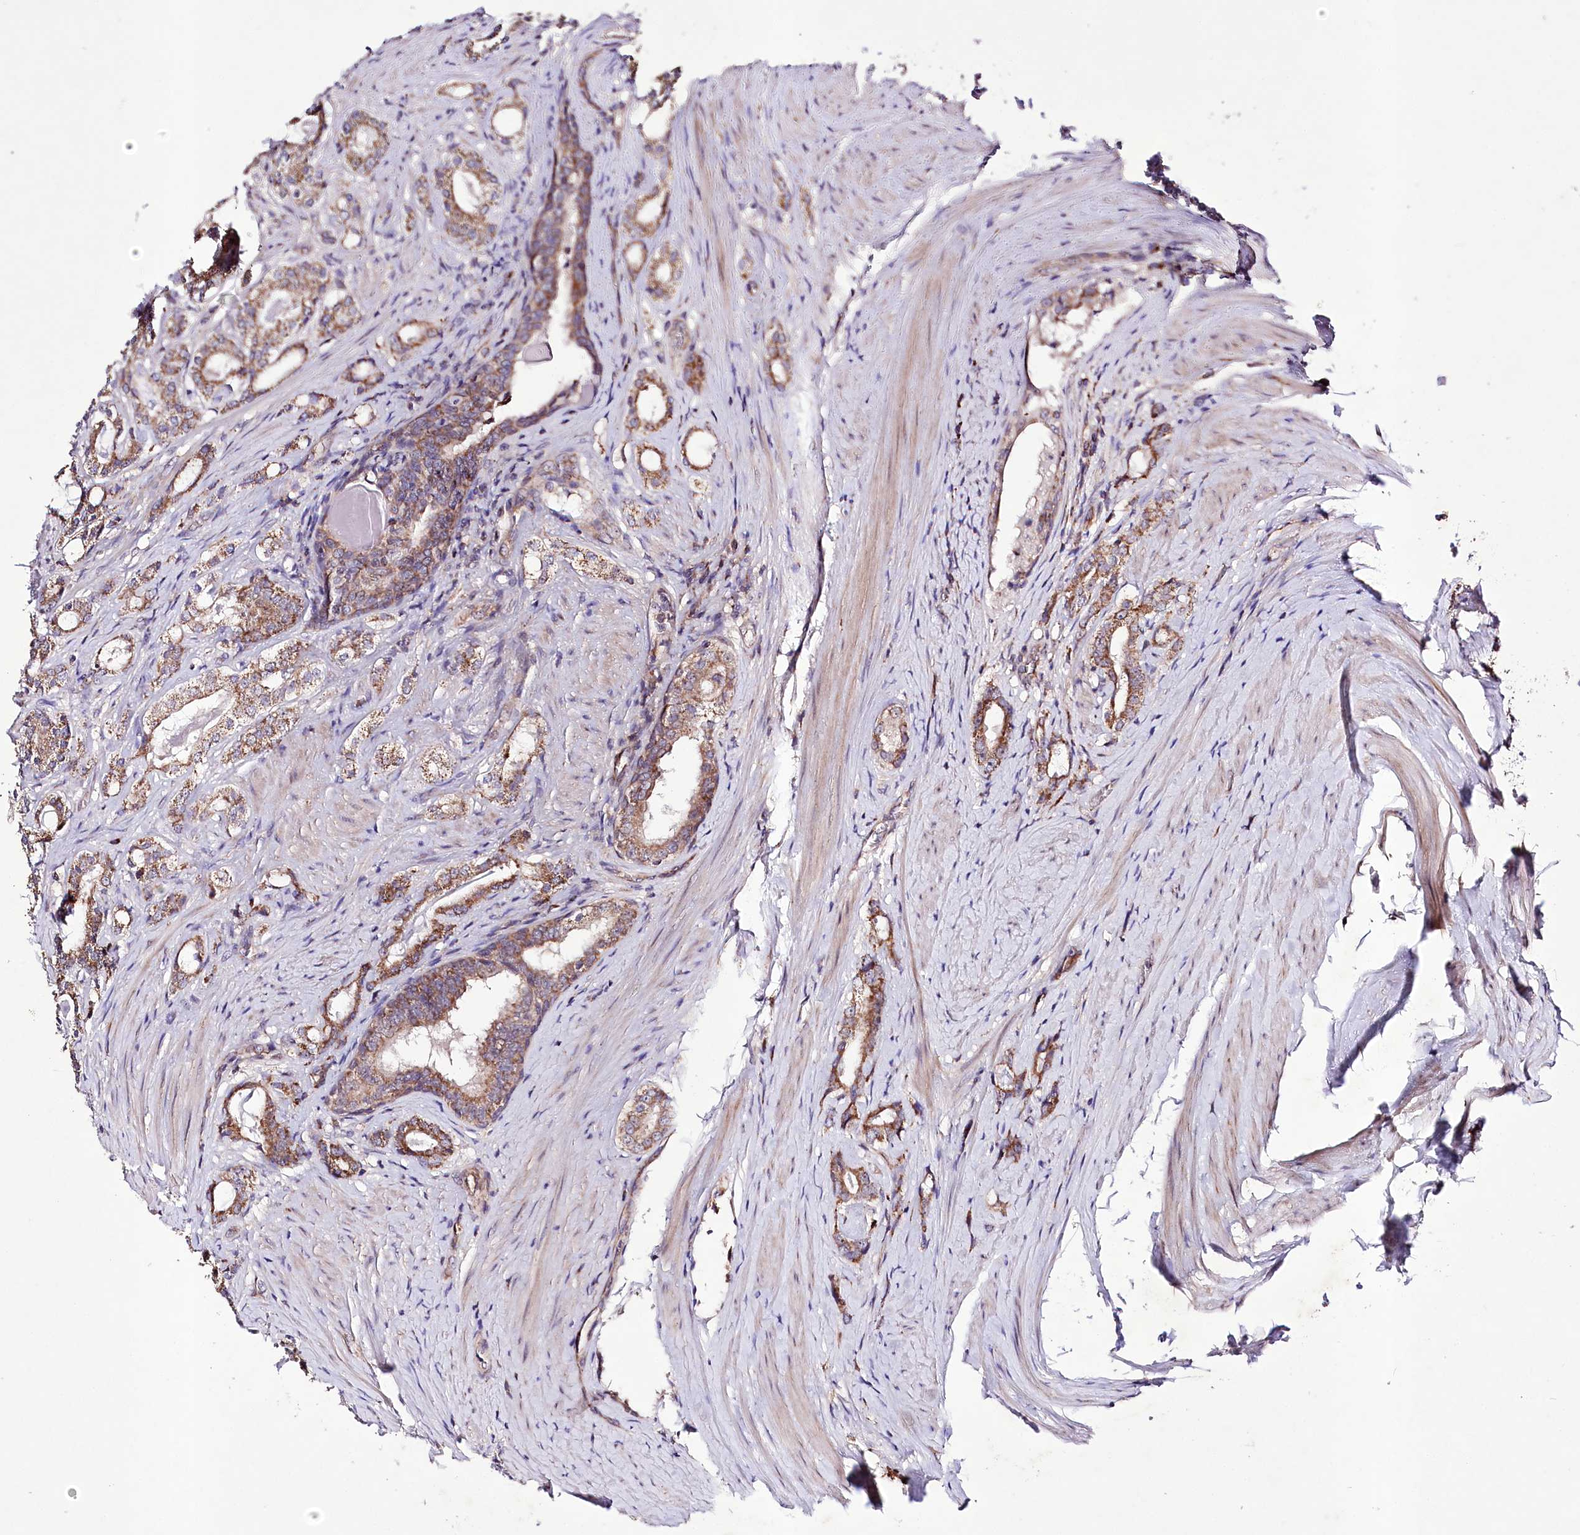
{"staining": {"intensity": "moderate", "quantity": ">75%", "location": "cytoplasmic/membranous"}, "tissue": "prostate cancer", "cell_type": "Tumor cells", "image_type": "cancer", "snomed": [{"axis": "morphology", "description": "Adenocarcinoma, High grade"}, {"axis": "topography", "description": "Prostate"}], "caption": "About >75% of tumor cells in human adenocarcinoma (high-grade) (prostate) show moderate cytoplasmic/membranous protein expression as visualized by brown immunohistochemical staining.", "gene": "ATE1", "patient": {"sex": "male", "age": 63}}